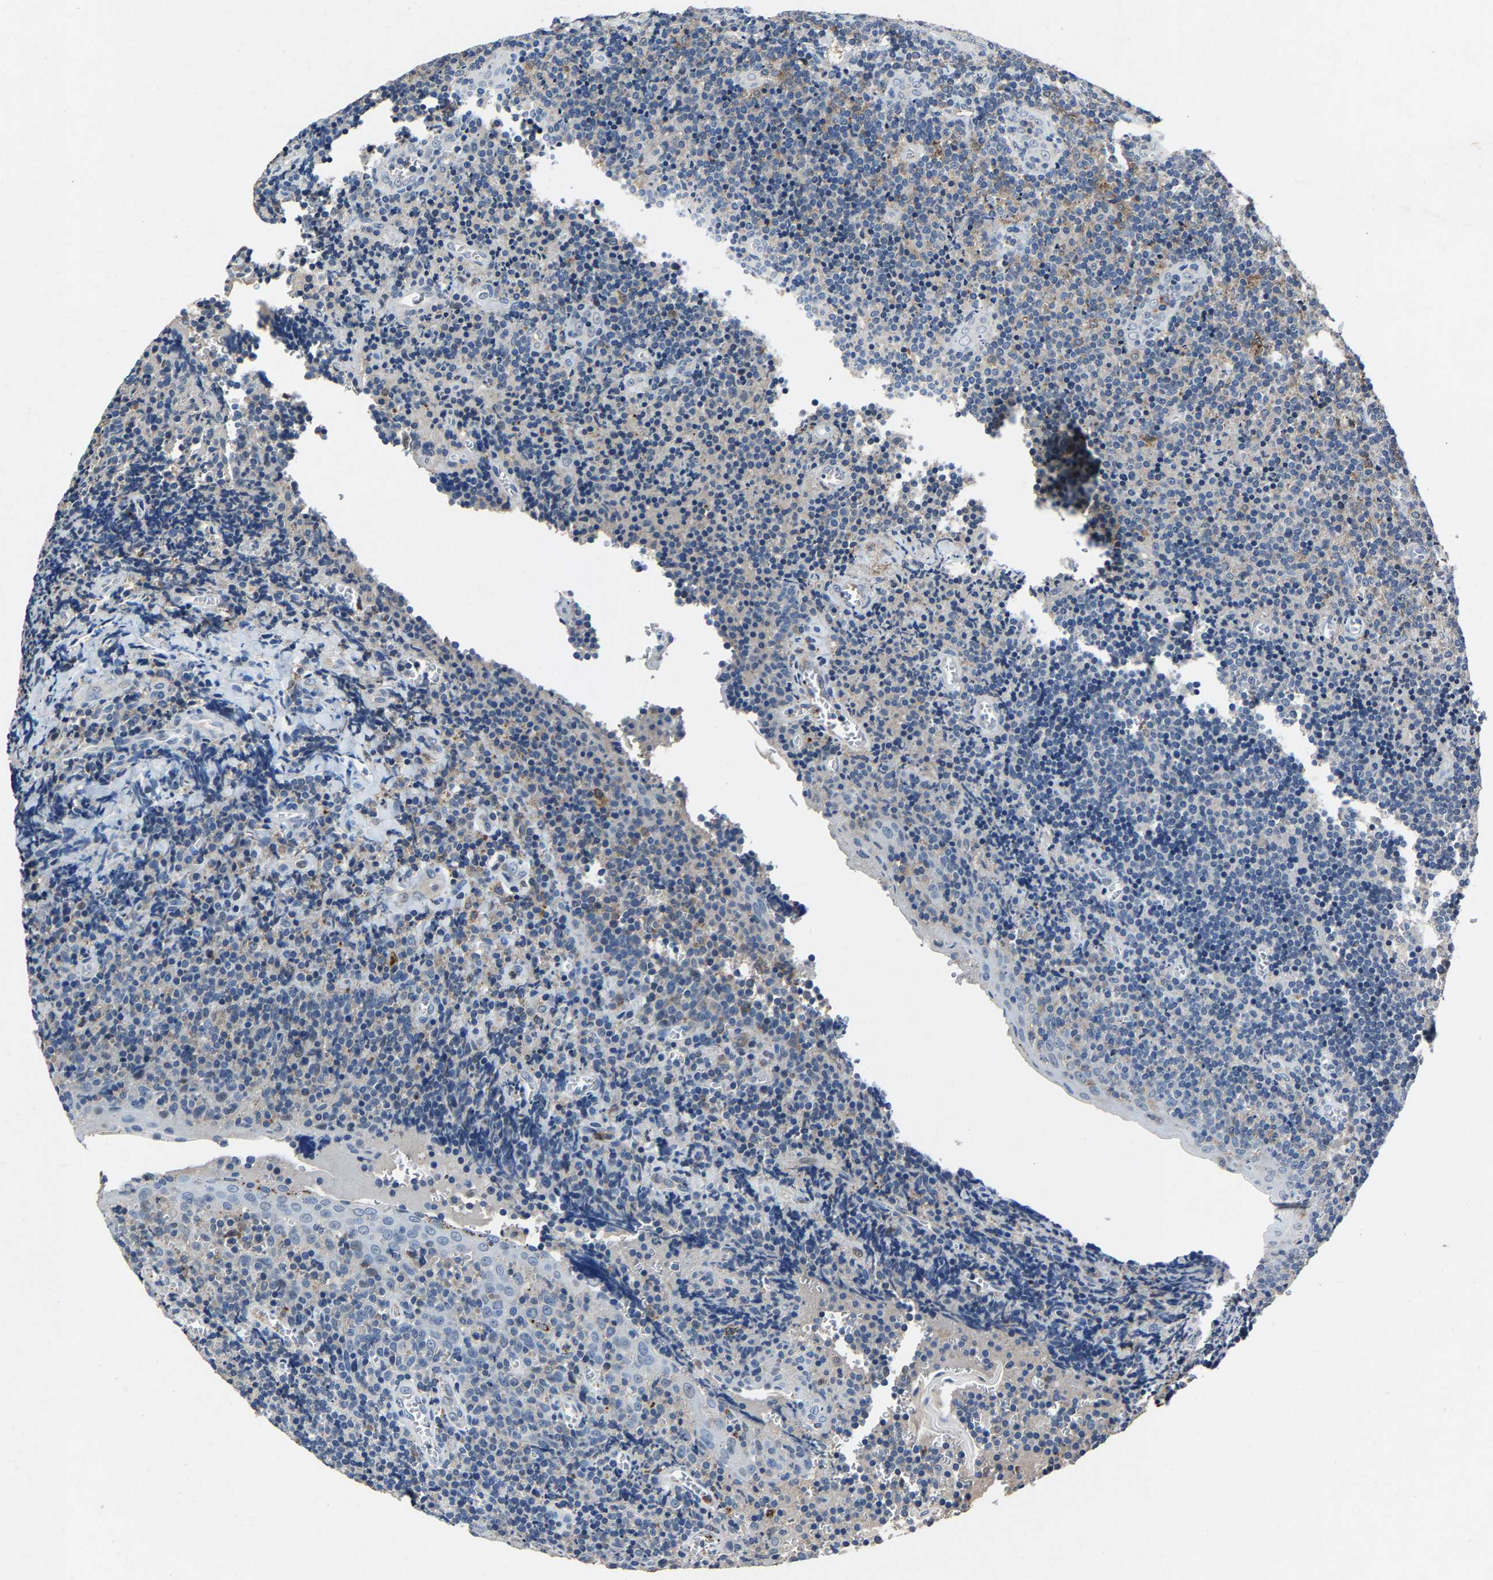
{"staining": {"intensity": "negative", "quantity": "none", "location": "none"}, "tissue": "tonsil", "cell_type": "Germinal center cells", "image_type": "normal", "snomed": [{"axis": "morphology", "description": "Normal tissue, NOS"}, {"axis": "morphology", "description": "Inflammation, NOS"}, {"axis": "topography", "description": "Tonsil"}], "caption": "Germinal center cells show no significant staining in unremarkable tonsil.", "gene": "PCNX2", "patient": {"sex": "female", "age": 31}}